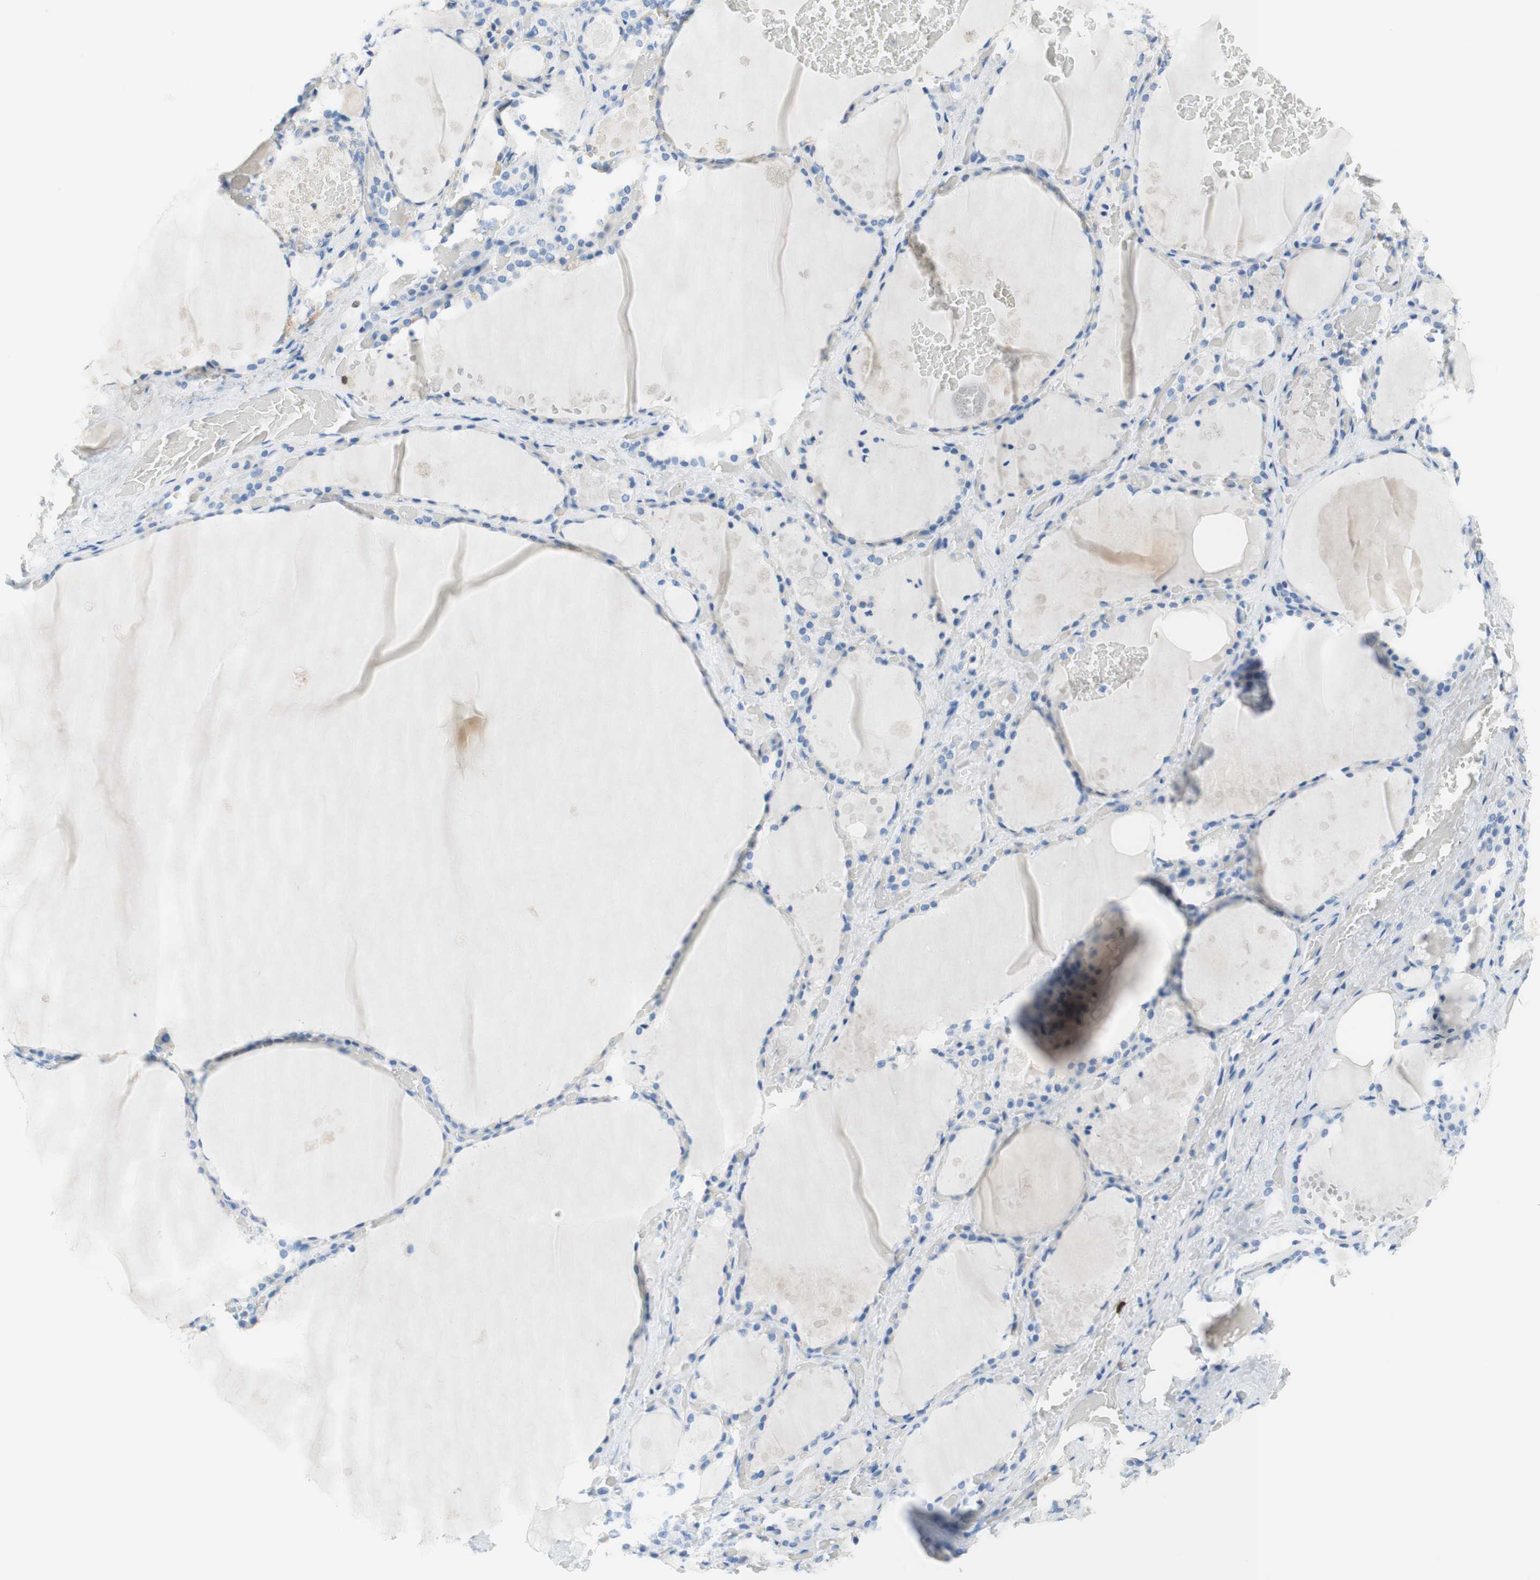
{"staining": {"intensity": "weak", "quantity": "25%-75%", "location": "cytoplasmic/membranous"}, "tissue": "thyroid gland", "cell_type": "Glandular cells", "image_type": "normal", "snomed": [{"axis": "morphology", "description": "Normal tissue, NOS"}, {"axis": "topography", "description": "Thyroid gland"}], "caption": "Immunohistochemical staining of normal thyroid gland shows 25%-75% levels of weak cytoplasmic/membranous protein staining in approximately 25%-75% of glandular cells.", "gene": "CEACAM1", "patient": {"sex": "male", "age": 61}}